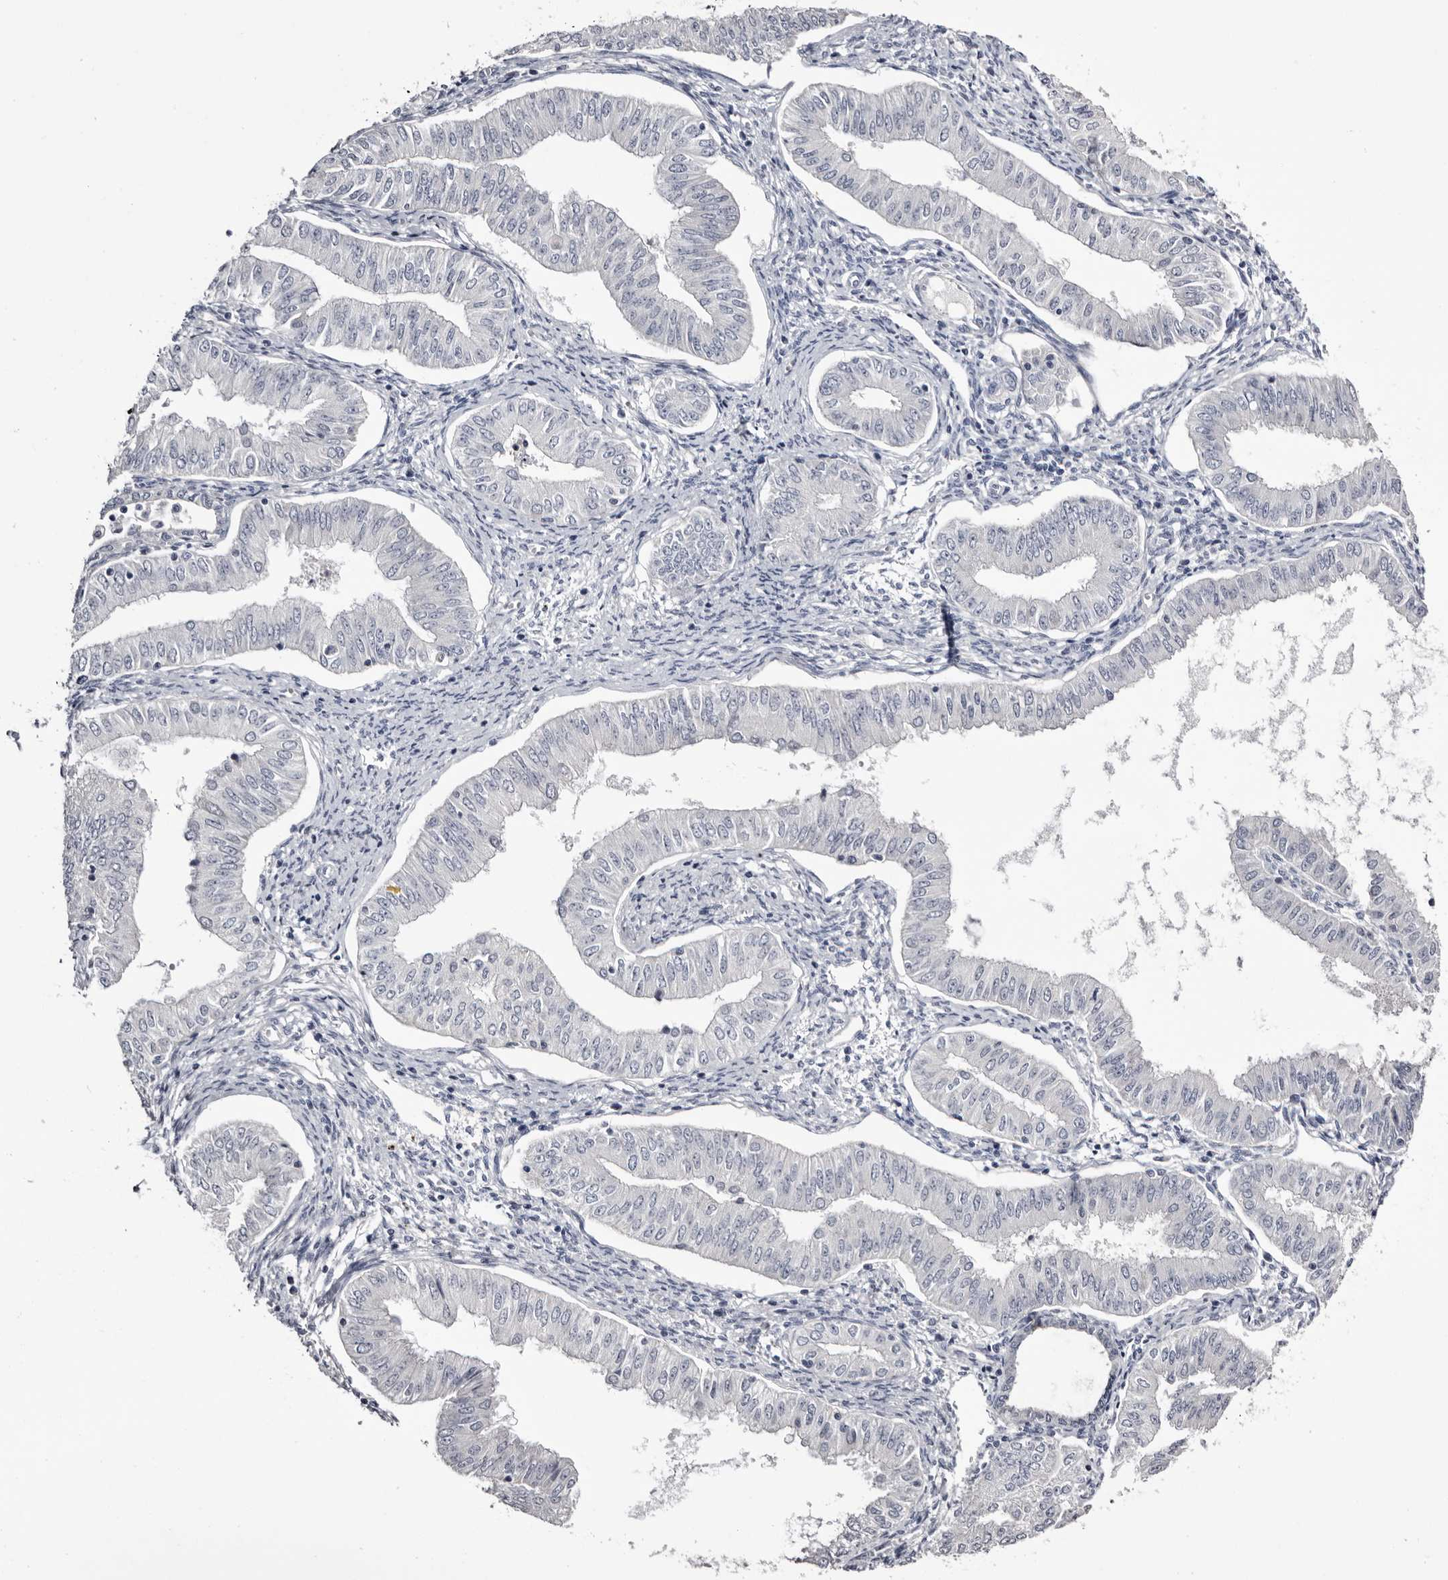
{"staining": {"intensity": "negative", "quantity": "none", "location": "none"}, "tissue": "endometrial cancer", "cell_type": "Tumor cells", "image_type": "cancer", "snomed": [{"axis": "morphology", "description": "Normal tissue, NOS"}, {"axis": "morphology", "description": "Adenocarcinoma, NOS"}, {"axis": "topography", "description": "Endometrium"}], "caption": "Protein analysis of endometrial cancer demonstrates no significant positivity in tumor cells. The staining was performed using DAB (3,3'-diaminobenzidine) to visualize the protein expression in brown, while the nuclei were stained in blue with hematoxylin (Magnification: 20x).", "gene": "CASQ1", "patient": {"sex": "female", "age": 53}}